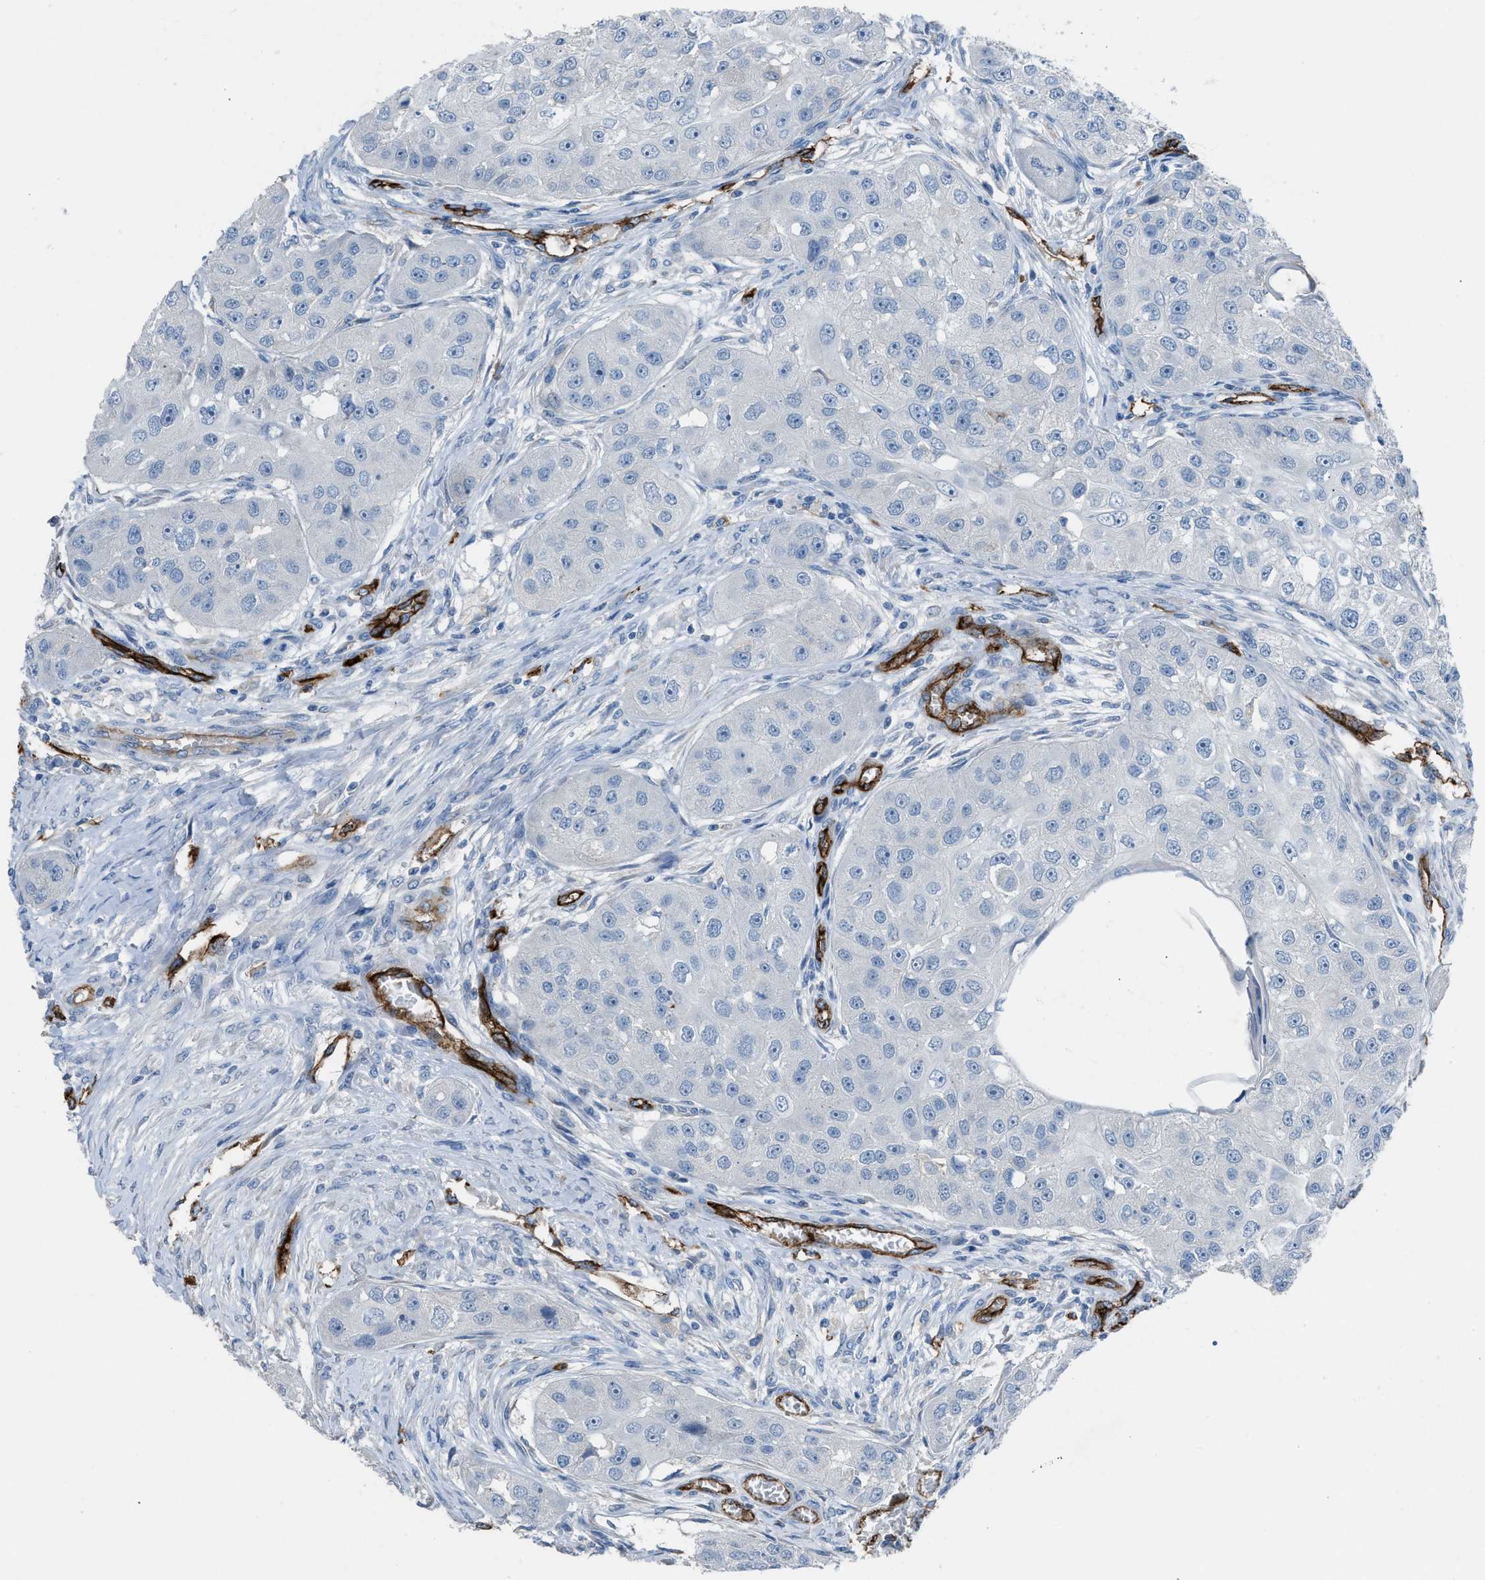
{"staining": {"intensity": "negative", "quantity": "none", "location": "none"}, "tissue": "head and neck cancer", "cell_type": "Tumor cells", "image_type": "cancer", "snomed": [{"axis": "morphology", "description": "Normal tissue, NOS"}, {"axis": "morphology", "description": "Squamous cell carcinoma, NOS"}, {"axis": "topography", "description": "Skeletal muscle"}, {"axis": "topography", "description": "Head-Neck"}], "caption": "DAB immunohistochemical staining of head and neck cancer (squamous cell carcinoma) exhibits no significant expression in tumor cells. (DAB immunohistochemistry (IHC) visualized using brightfield microscopy, high magnification).", "gene": "DYSF", "patient": {"sex": "male", "age": 51}}